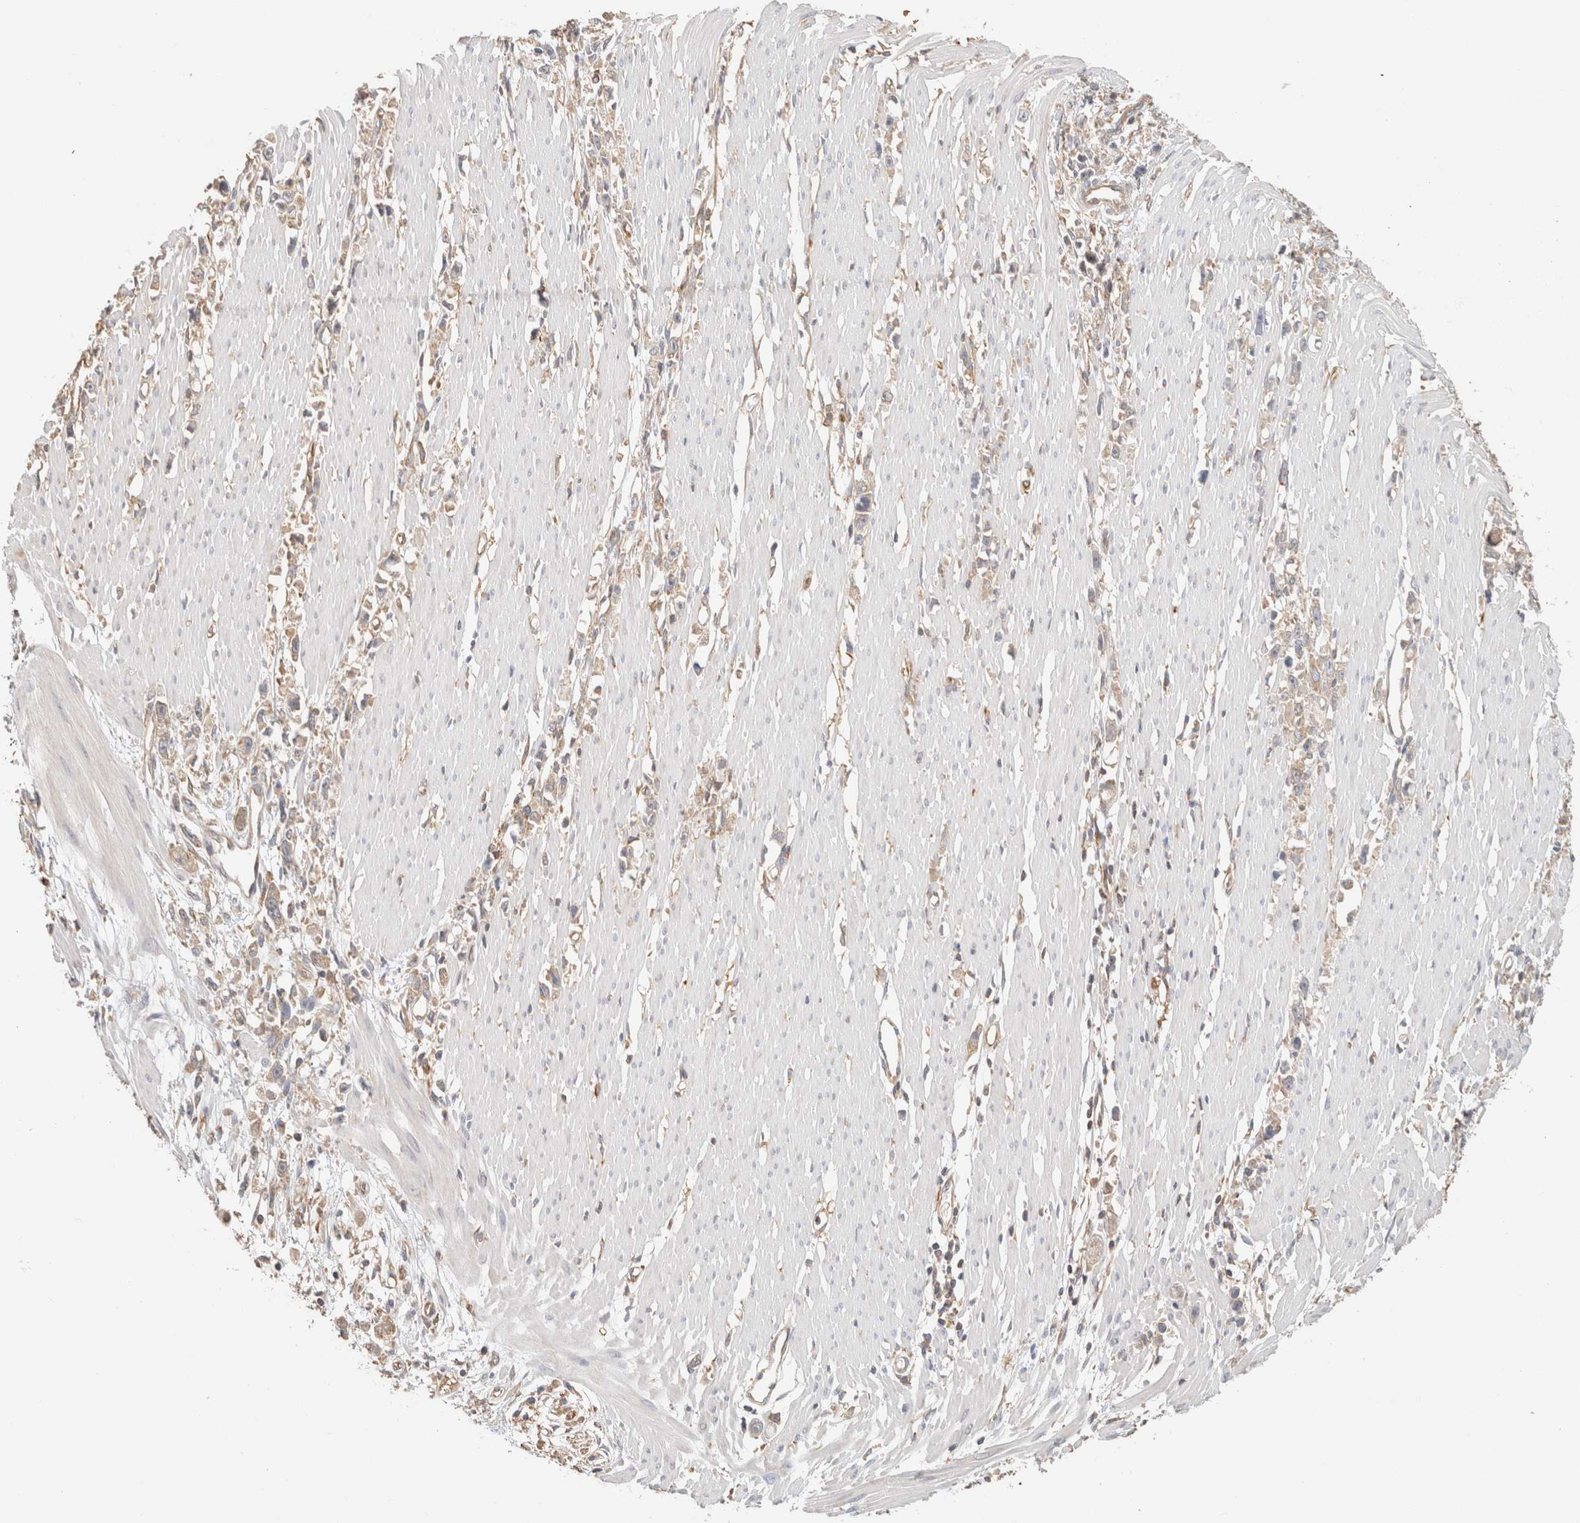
{"staining": {"intensity": "weak", "quantity": "<25%", "location": "cytoplasmic/membranous"}, "tissue": "stomach cancer", "cell_type": "Tumor cells", "image_type": "cancer", "snomed": [{"axis": "morphology", "description": "Adenocarcinoma, NOS"}, {"axis": "topography", "description": "Stomach"}], "caption": "Histopathology image shows no protein positivity in tumor cells of stomach adenocarcinoma tissue.", "gene": "CFAP418", "patient": {"sex": "female", "age": 59}}